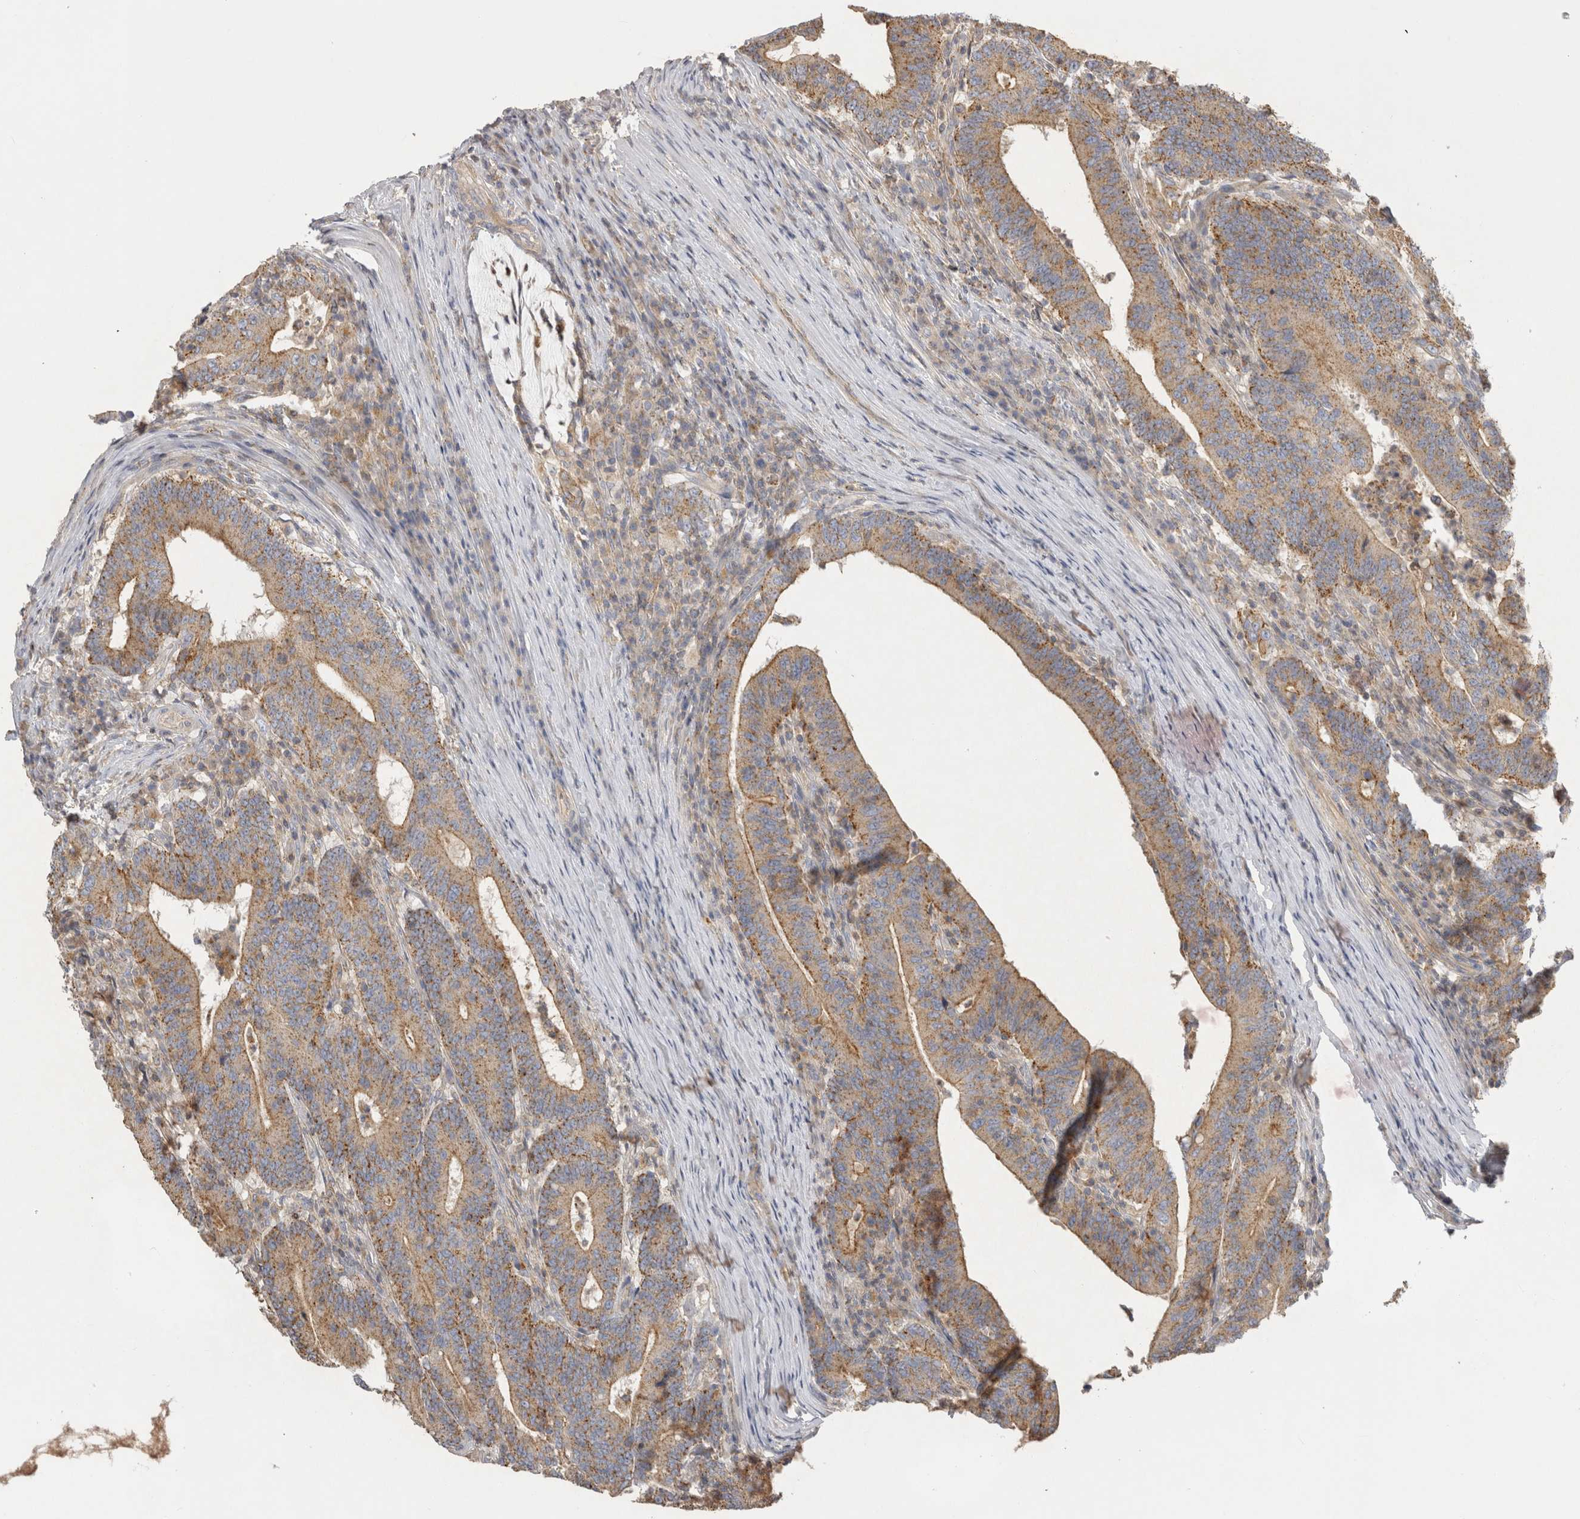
{"staining": {"intensity": "moderate", "quantity": ">75%", "location": "cytoplasmic/membranous"}, "tissue": "colorectal cancer", "cell_type": "Tumor cells", "image_type": "cancer", "snomed": [{"axis": "morphology", "description": "Adenocarcinoma, NOS"}, {"axis": "topography", "description": "Colon"}], "caption": "Immunohistochemical staining of adenocarcinoma (colorectal) exhibits medium levels of moderate cytoplasmic/membranous positivity in approximately >75% of tumor cells.", "gene": "CHMP6", "patient": {"sex": "female", "age": 66}}